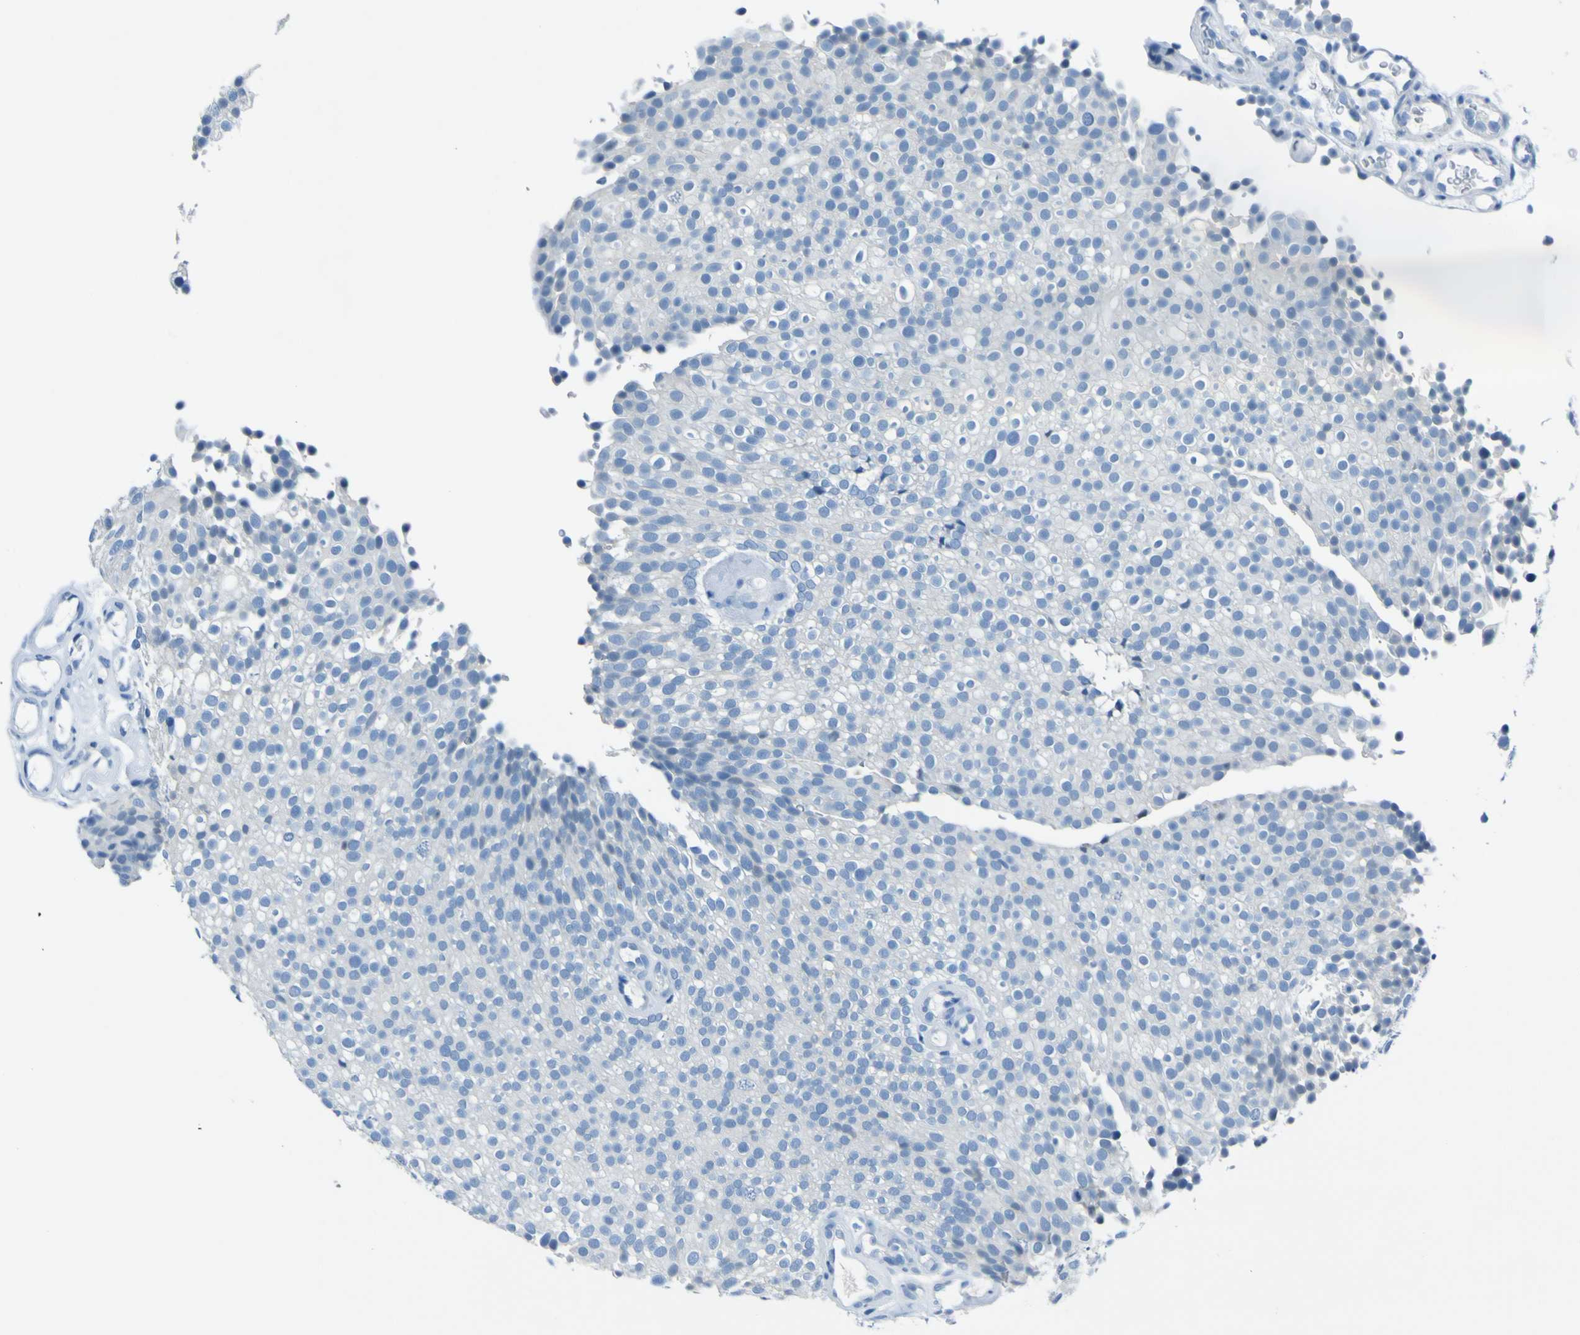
{"staining": {"intensity": "negative", "quantity": "none", "location": "none"}, "tissue": "urothelial cancer", "cell_type": "Tumor cells", "image_type": "cancer", "snomed": [{"axis": "morphology", "description": "Urothelial carcinoma, Low grade"}, {"axis": "topography", "description": "Urinary bladder"}], "caption": "Photomicrograph shows no protein expression in tumor cells of low-grade urothelial carcinoma tissue.", "gene": "PHKG1", "patient": {"sex": "male", "age": 78}}